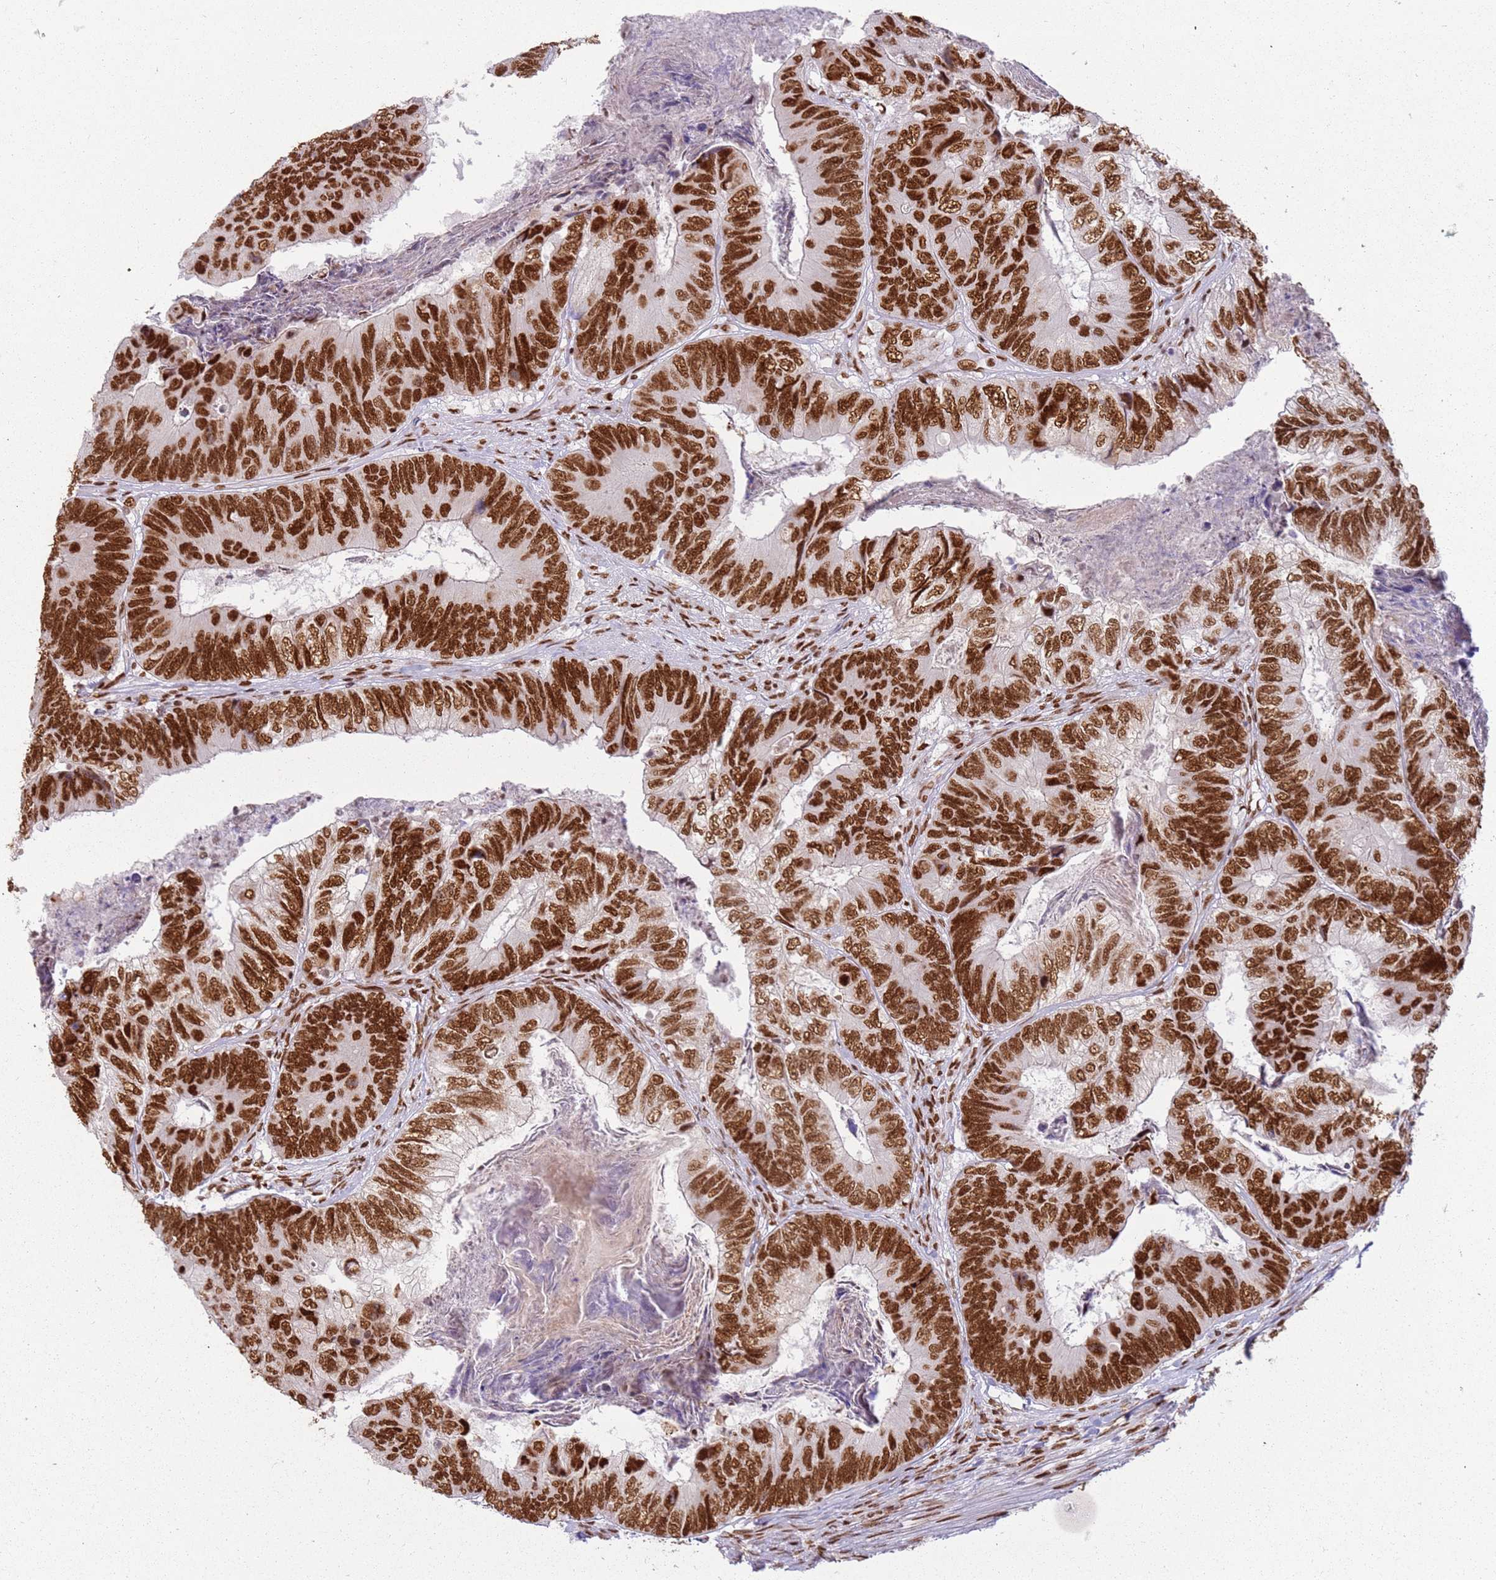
{"staining": {"intensity": "strong", "quantity": ">75%", "location": "nuclear"}, "tissue": "colorectal cancer", "cell_type": "Tumor cells", "image_type": "cancer", "snomed": [{"axis": "morphology", "description": "Adenocarcinoma, NOS"}, {"axis": "topography", "description": "Colon"}], "caption": "Colorectal cancer stained for a protein reveals strong nuclear positivity in tumor cells.", "gene": "TENT4A", "patient": {"sex": "female", "age": 67}}